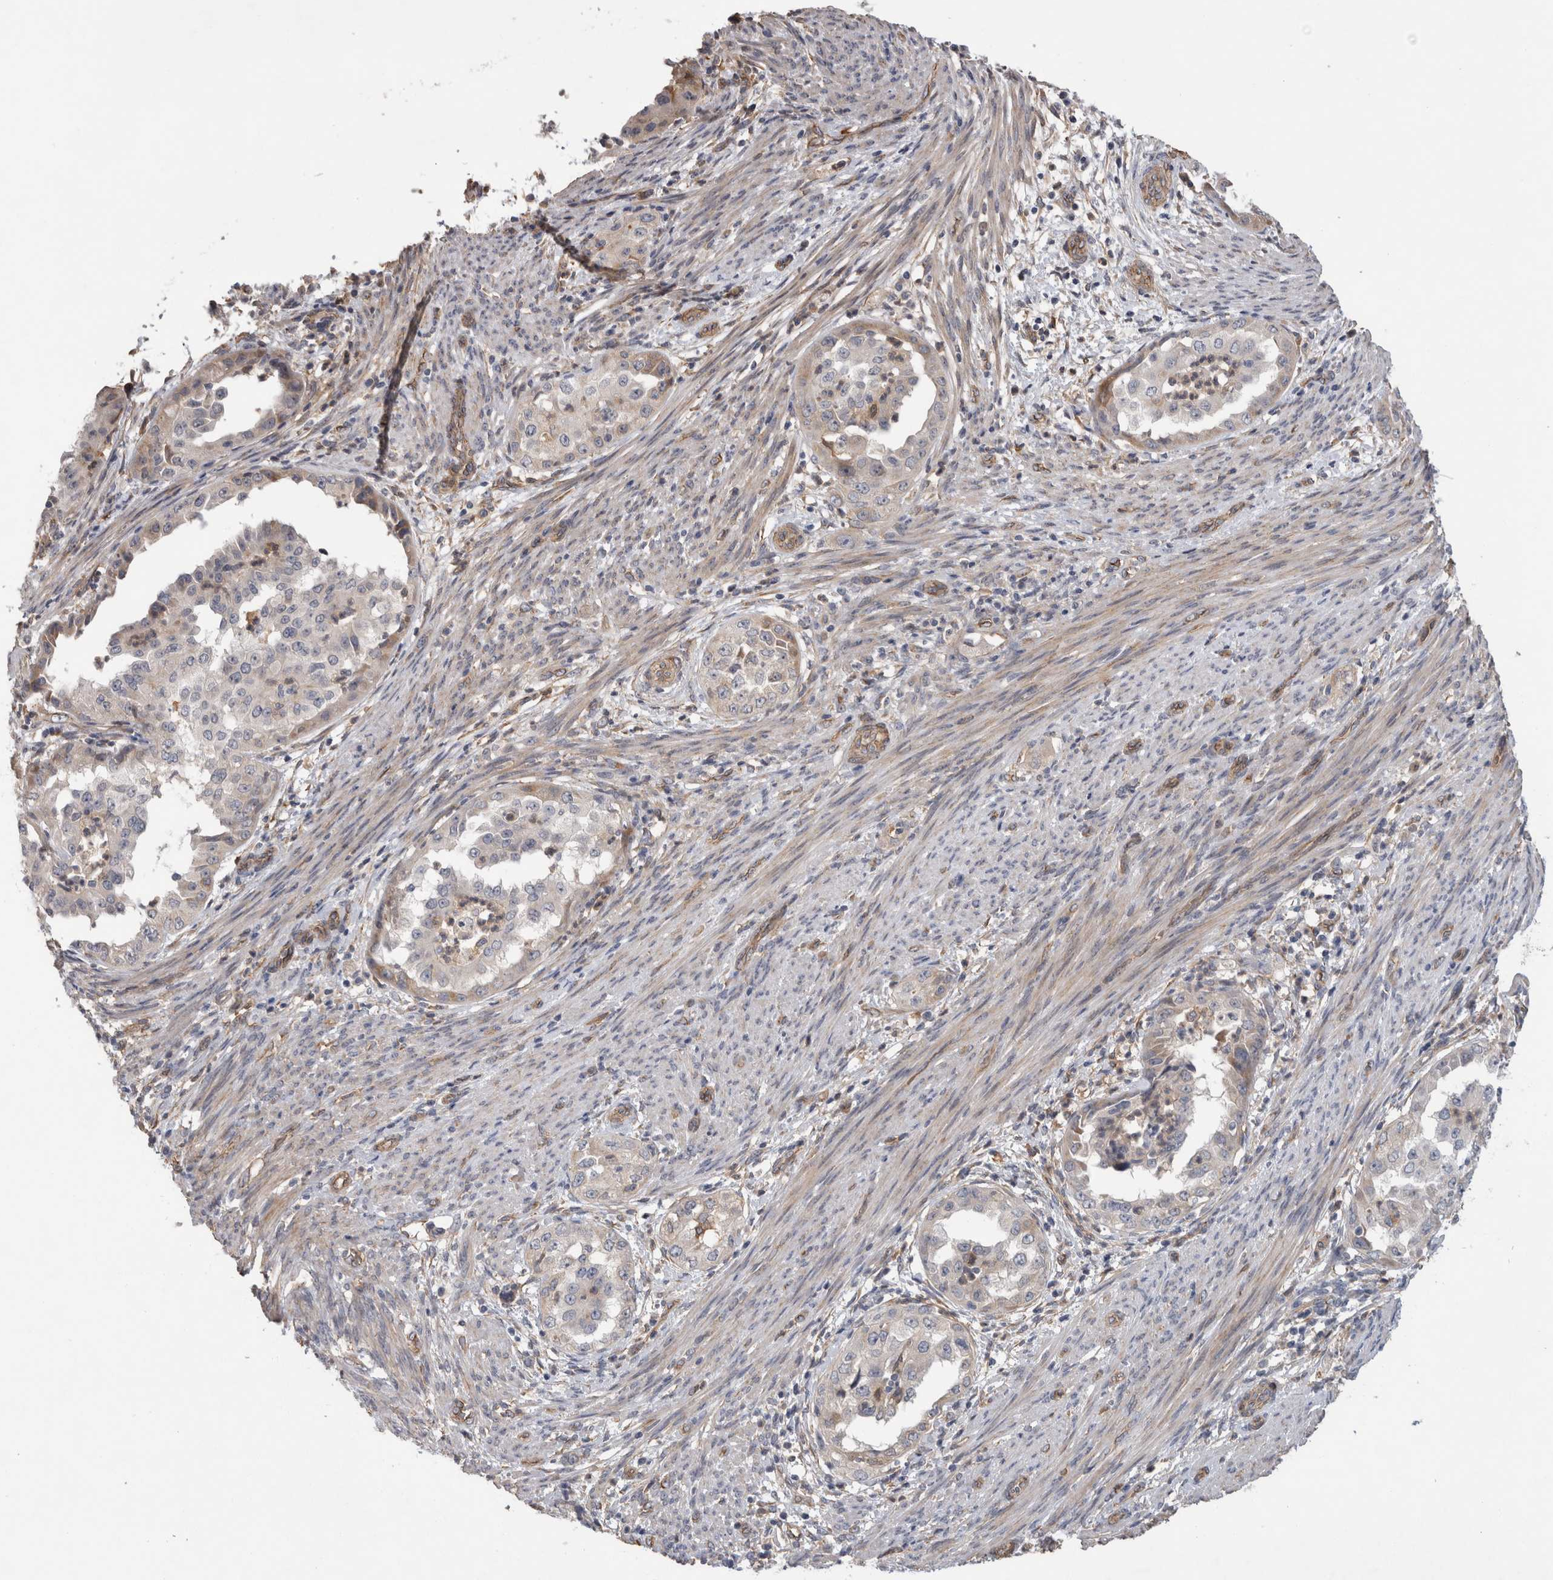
{"staining": {"intensity": "negative", "quantity": "none", "location": "none"}, "tissue": "endometrial cancer", "cell_type": "Tumor cells", "image_type": "cancer", "snomed": [{"axis": "morphology", "description": "Adenocarcinoma, NOS"}, {"axis": "topography", "description": "Endometrium"}], "caption": "This is a histopathology image of IHC staining of endometrial cancer, which shows no staining in tumor cells.", "gene": "ANKFY1", "patient": {"sex": "female", "age": 85}}